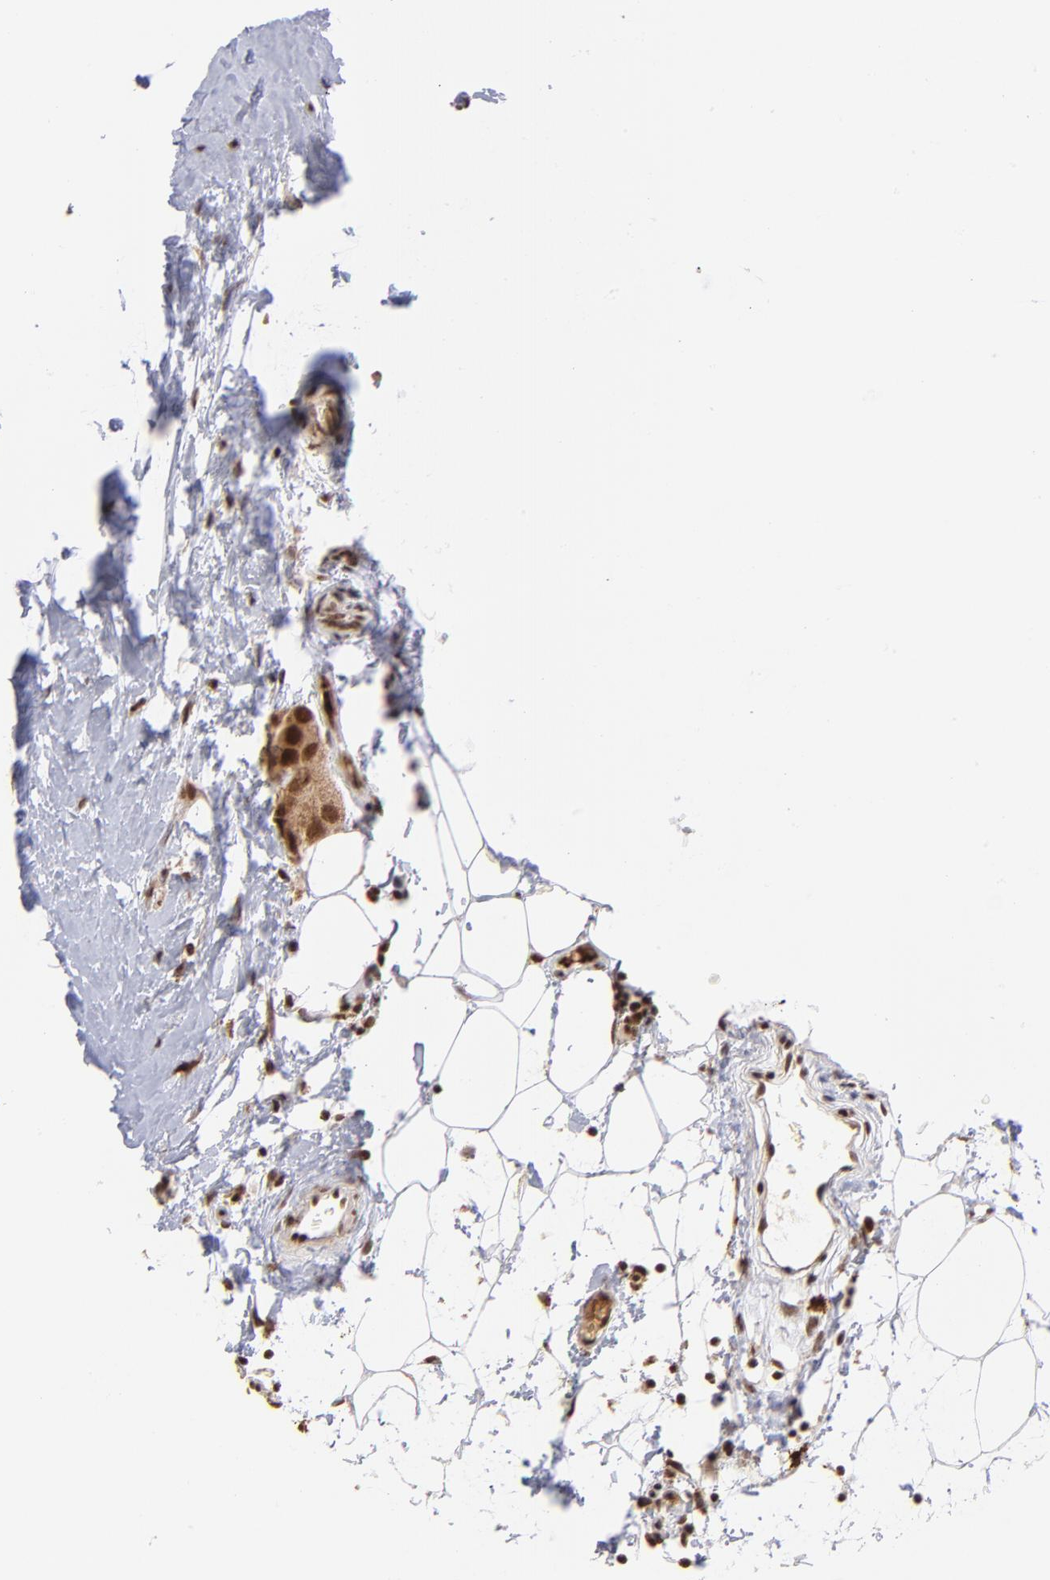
{"staining": {"intensity": "moderate", "quantity": ">75%", "location": "cytoplasmic/membranous,nuclear"}, "tissue": "breast cancer", "cell_type": "Tumor cells", "image_type": "cancer", "snomed": [{"axis": "morphology", "description": "Duct carcinoma"}, {"axis": "topography", "description": "Breast"}], "caption": "IHC image of human breast cancer (invasive ductal carcinoma) stained for a protein (brown), which shows medium levels of moderate cytoplasmic/membranous and nuclear positivity in approximately >75% of tumor cells.", "gene": "ZFX", "patient": {"sex": "female", "age": 40}}